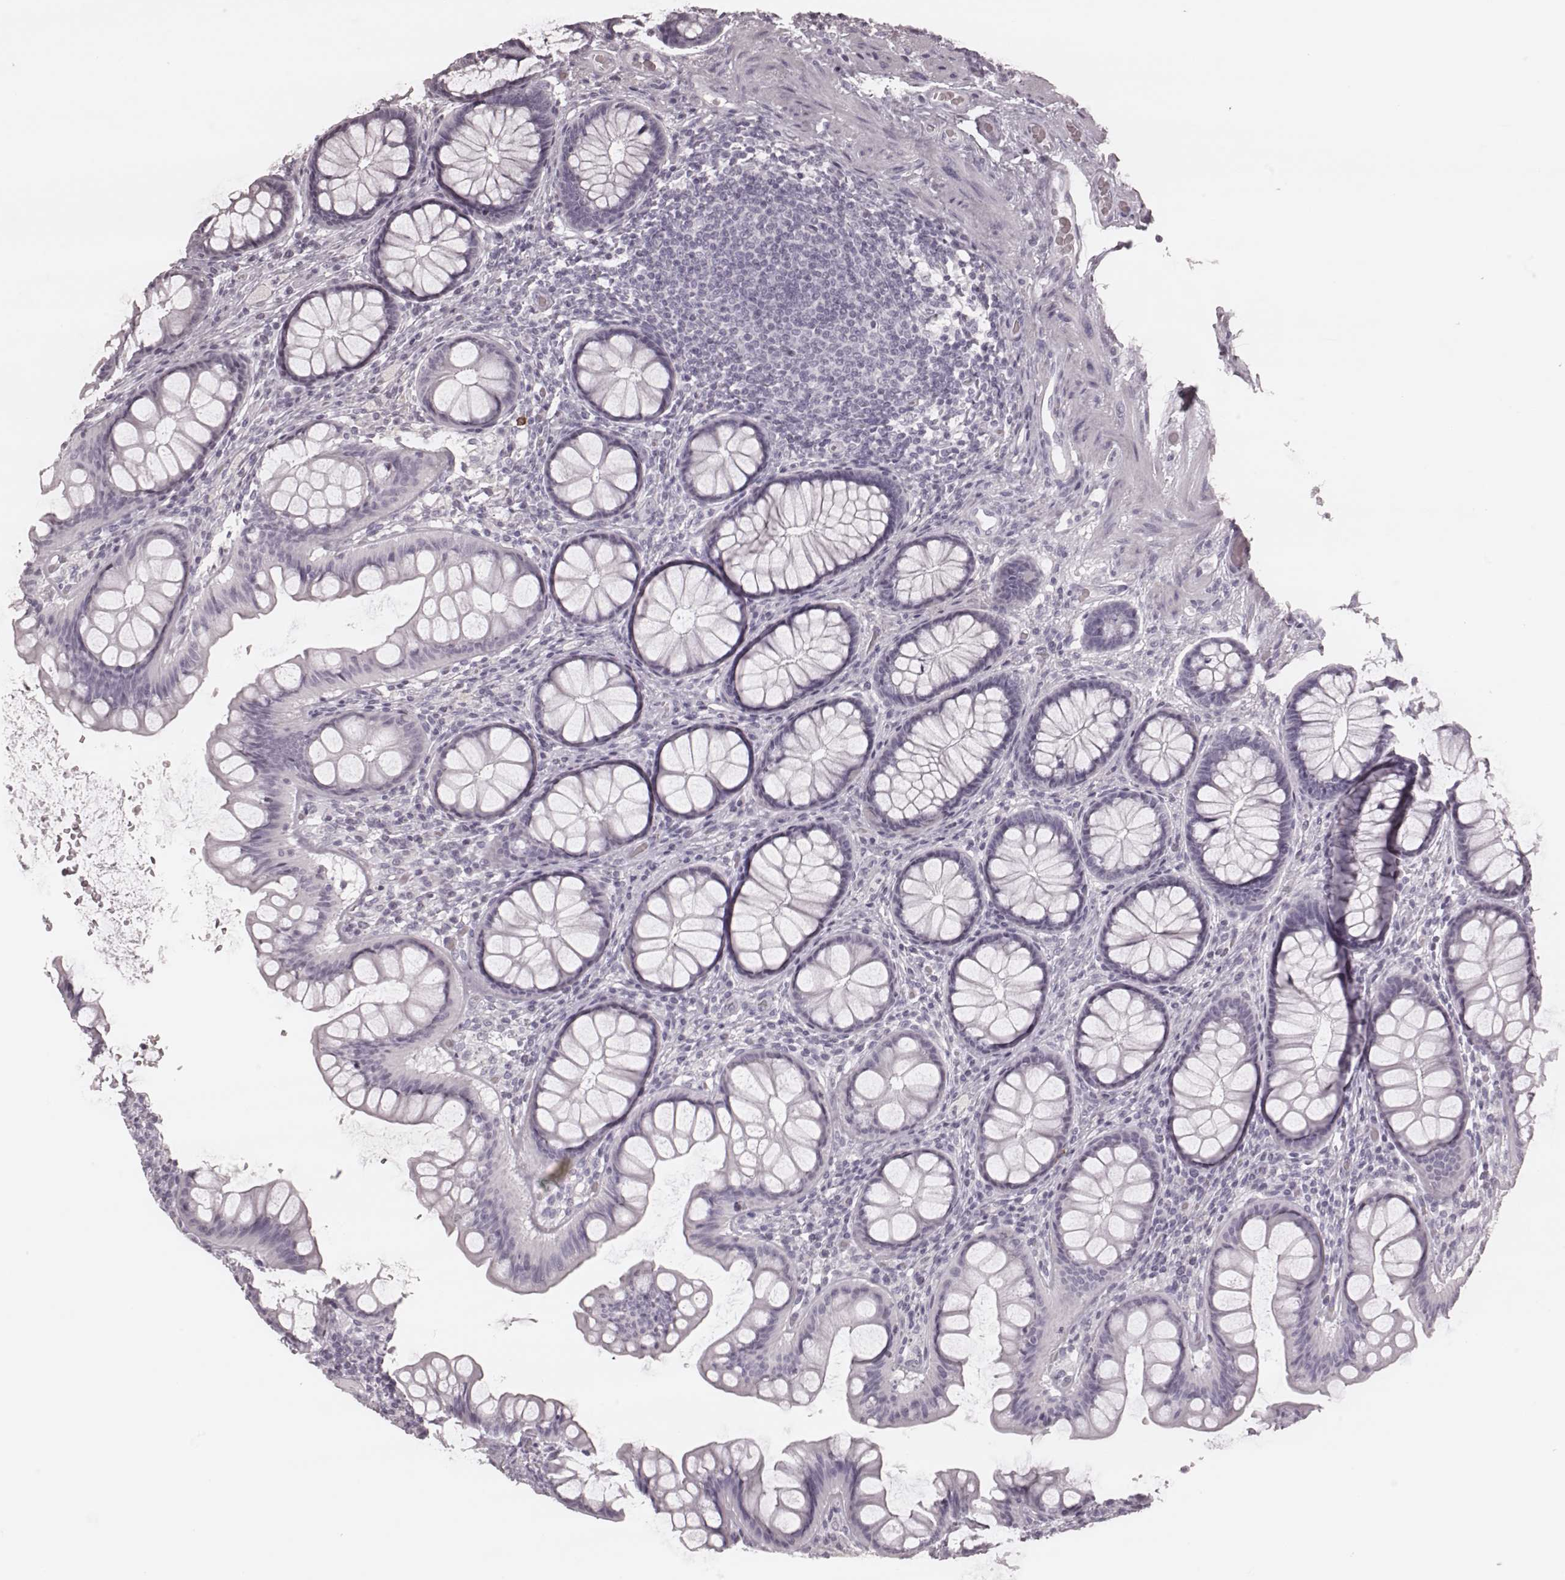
{"staining": {"intensity": "negative", "quantity": "none", "location": "none"}, "tissue": "colon", "cell_type": "Endothelial cells", "image_type": "normal", "snomed": [{"axis": "morphology", "description": "Normal tissue, NOS"}, {"axis": "topography", "description": "Colon"}], "caption": "Benign colon was stained to show a protein in brown. There is no significant positivity in endothelial cells.", "gene": "KRT74", "patient": {"sex": "female", "age": 65}}